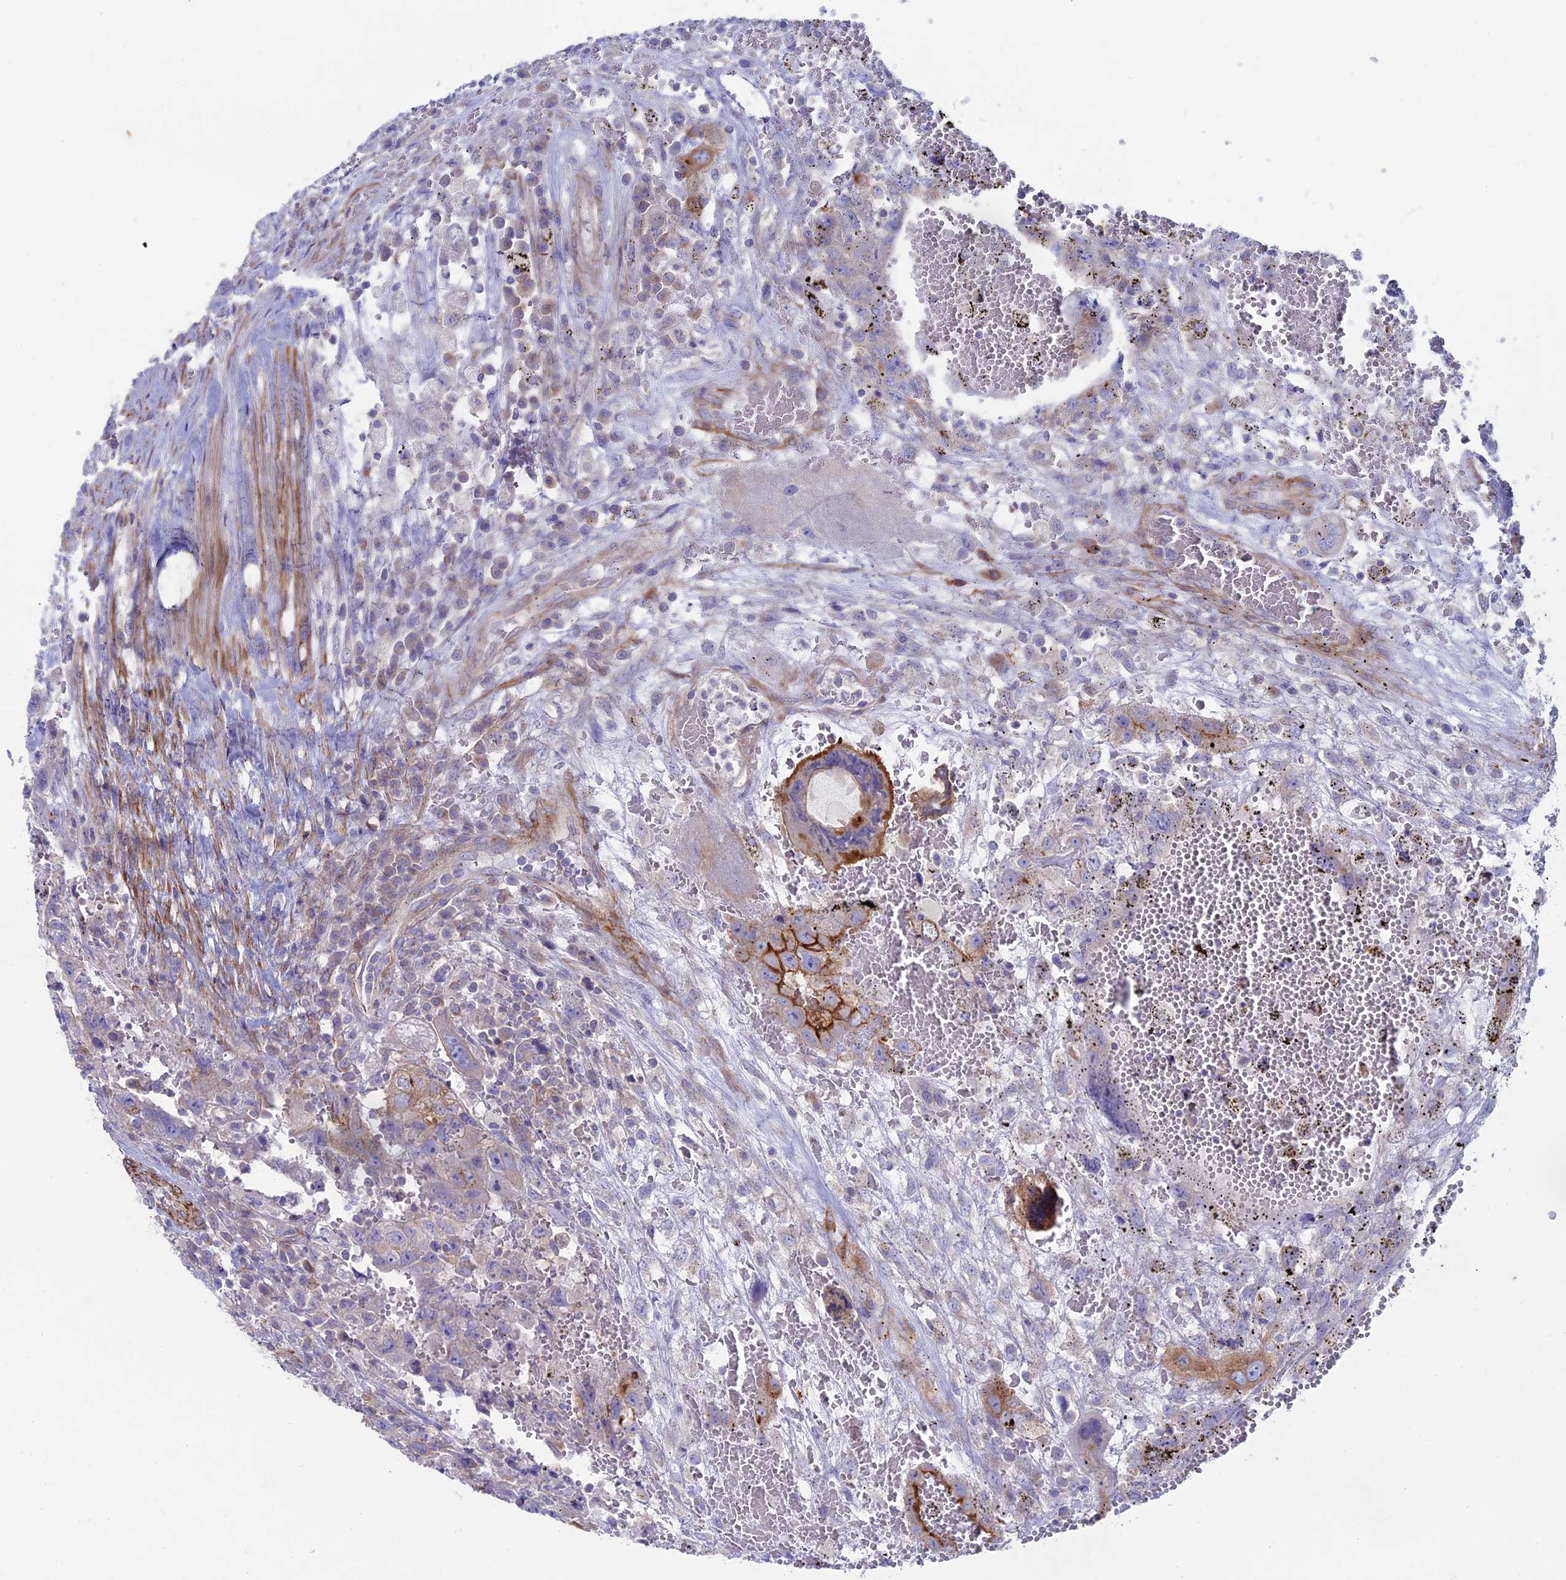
{"staining": {"intensity": "strong", "quantity": "<25%", "location": "cytoplasmic/membranous"}, "tissue": "testis cancer", "cell_type": "Tumor cells", "image_type": "cancer", "snomed": [{"axis": "morphology", "description": "Carcinoma, Embryonal, NOS"}, {"axis": "topography", "description": "Testis"}], "caption": "Protein staining of testis cancer tissue displays strong cytoplasmic/membranous staining in approximately <25% of tumor cells. The staining was performed using DAB (3,3'-diaminobenzidine), with brown indicating positive protein expression. Nuclei are stained blue with hematoxylin.", "gene": "MYO5B", "patient": {"sex": "male", "age": 26}}